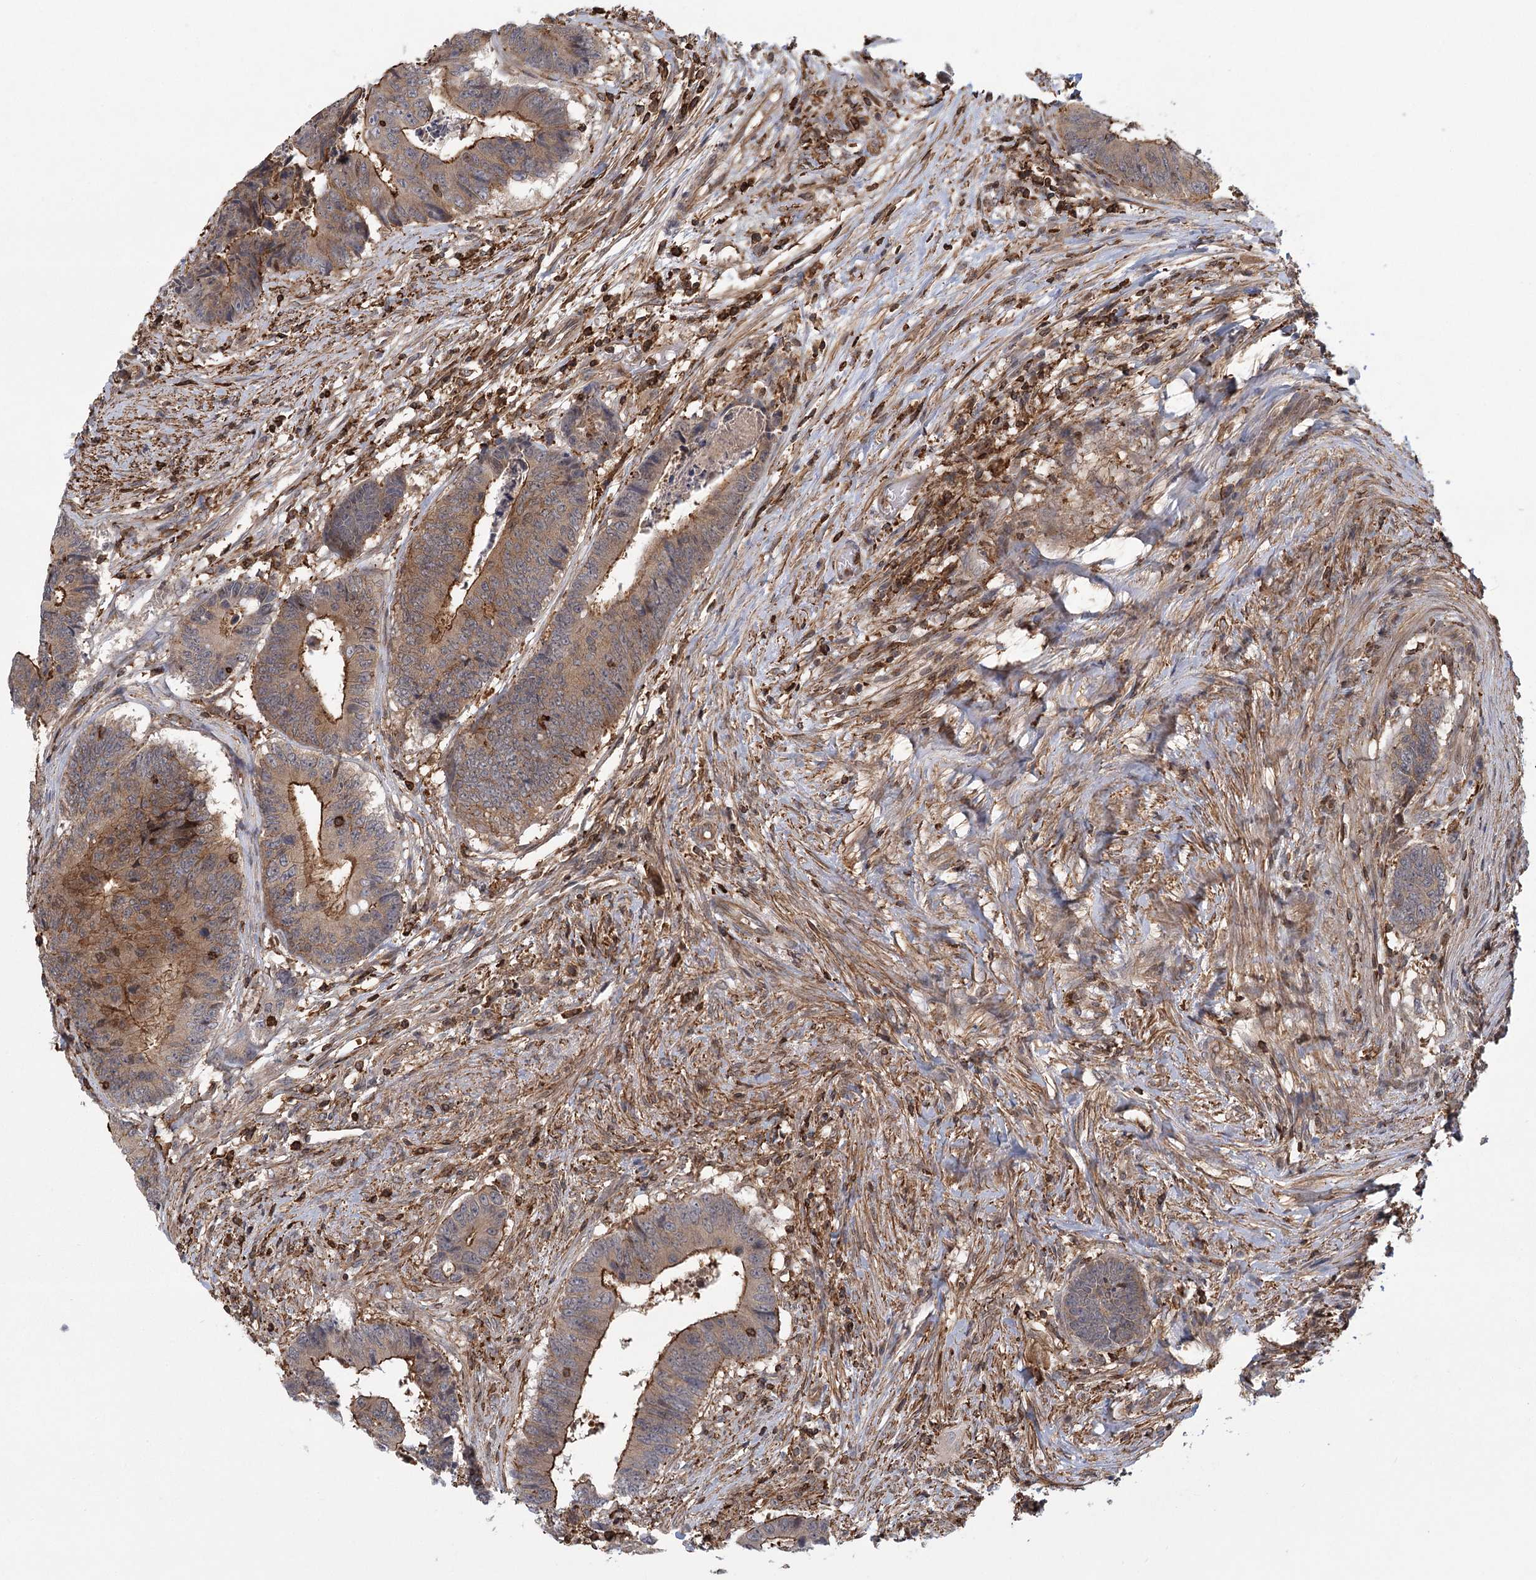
{"staining": {"intensity": "strong", "quantity": ">75%", "location": "cytoplasmic/membranous"}, "tissue": "colorectal cancer", "cell_type": "Tumor cells", "image_type": "cancer", "snomed": [{"axis": "morphology", "description": "Adenocarcinoma, NOS"}, {"axis": "topography", "description": "Rectum"}], "caption": "DAB (3,3'-diaminobenzidine) immunohistochemical staining of adenocarcinoma (colorectal) displays strong cytoplasmic/membranous protein expression in approximately >75% of tumor cells.", "gene": "MEPE", "patient": {"sex": "male", "age": 84}}